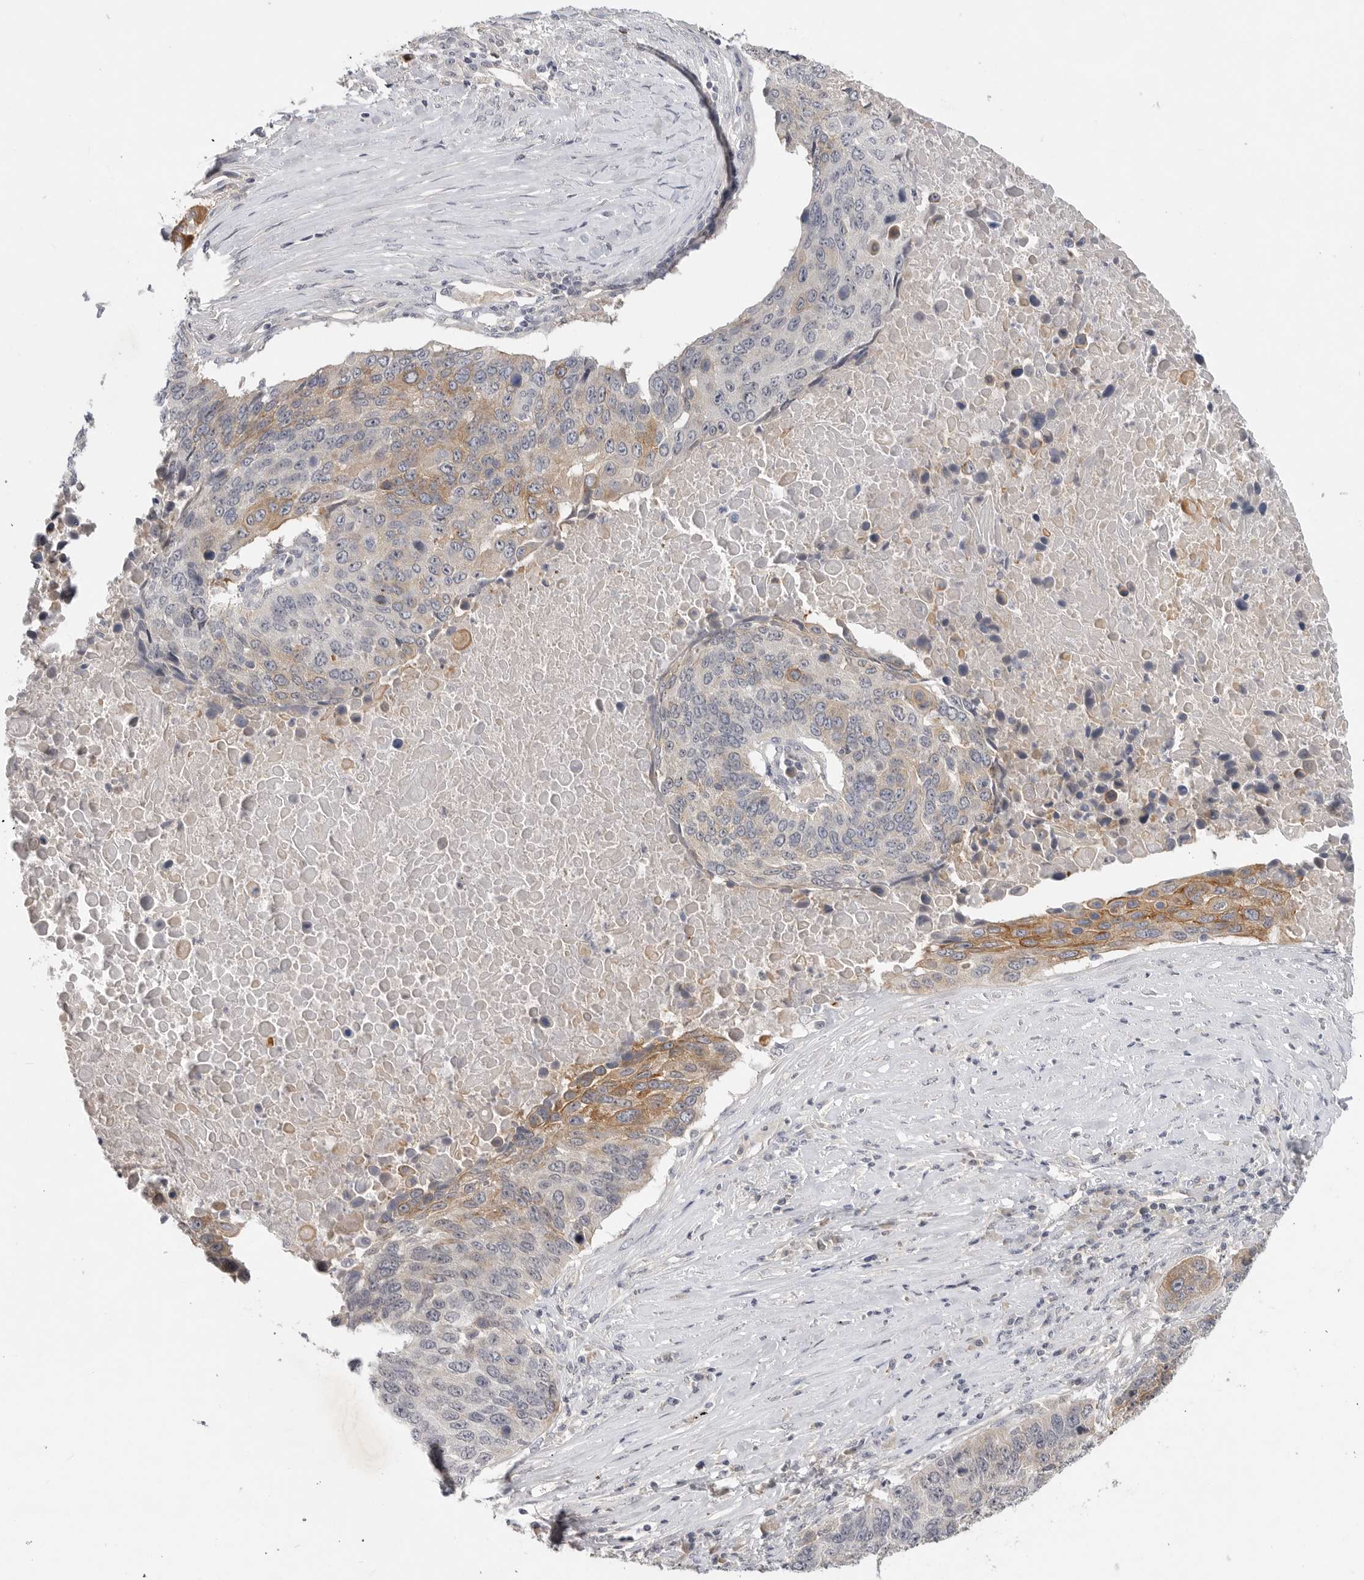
{"staining": {"intensity": "moderate", "quantity": "<25%", "location": "cytoplasmic/membranous"}, "tissue": "lung cancer", "cell_type": "Tumor cells", "image_type": "cancer", "snomed": [{"axis": "morphology", "description": "Squamous cell carcinoma, NOS"}, {"axis": "topography", "description": "Lung"}], "caption": "The immunohistochemical stain labels moderate cytoplasmic/membranous positivity in tumor cells of squamous cell carcinoma (lung) tissue.", "gene": "ITGAD", "patient": {"sex": "male", "age": 66}}